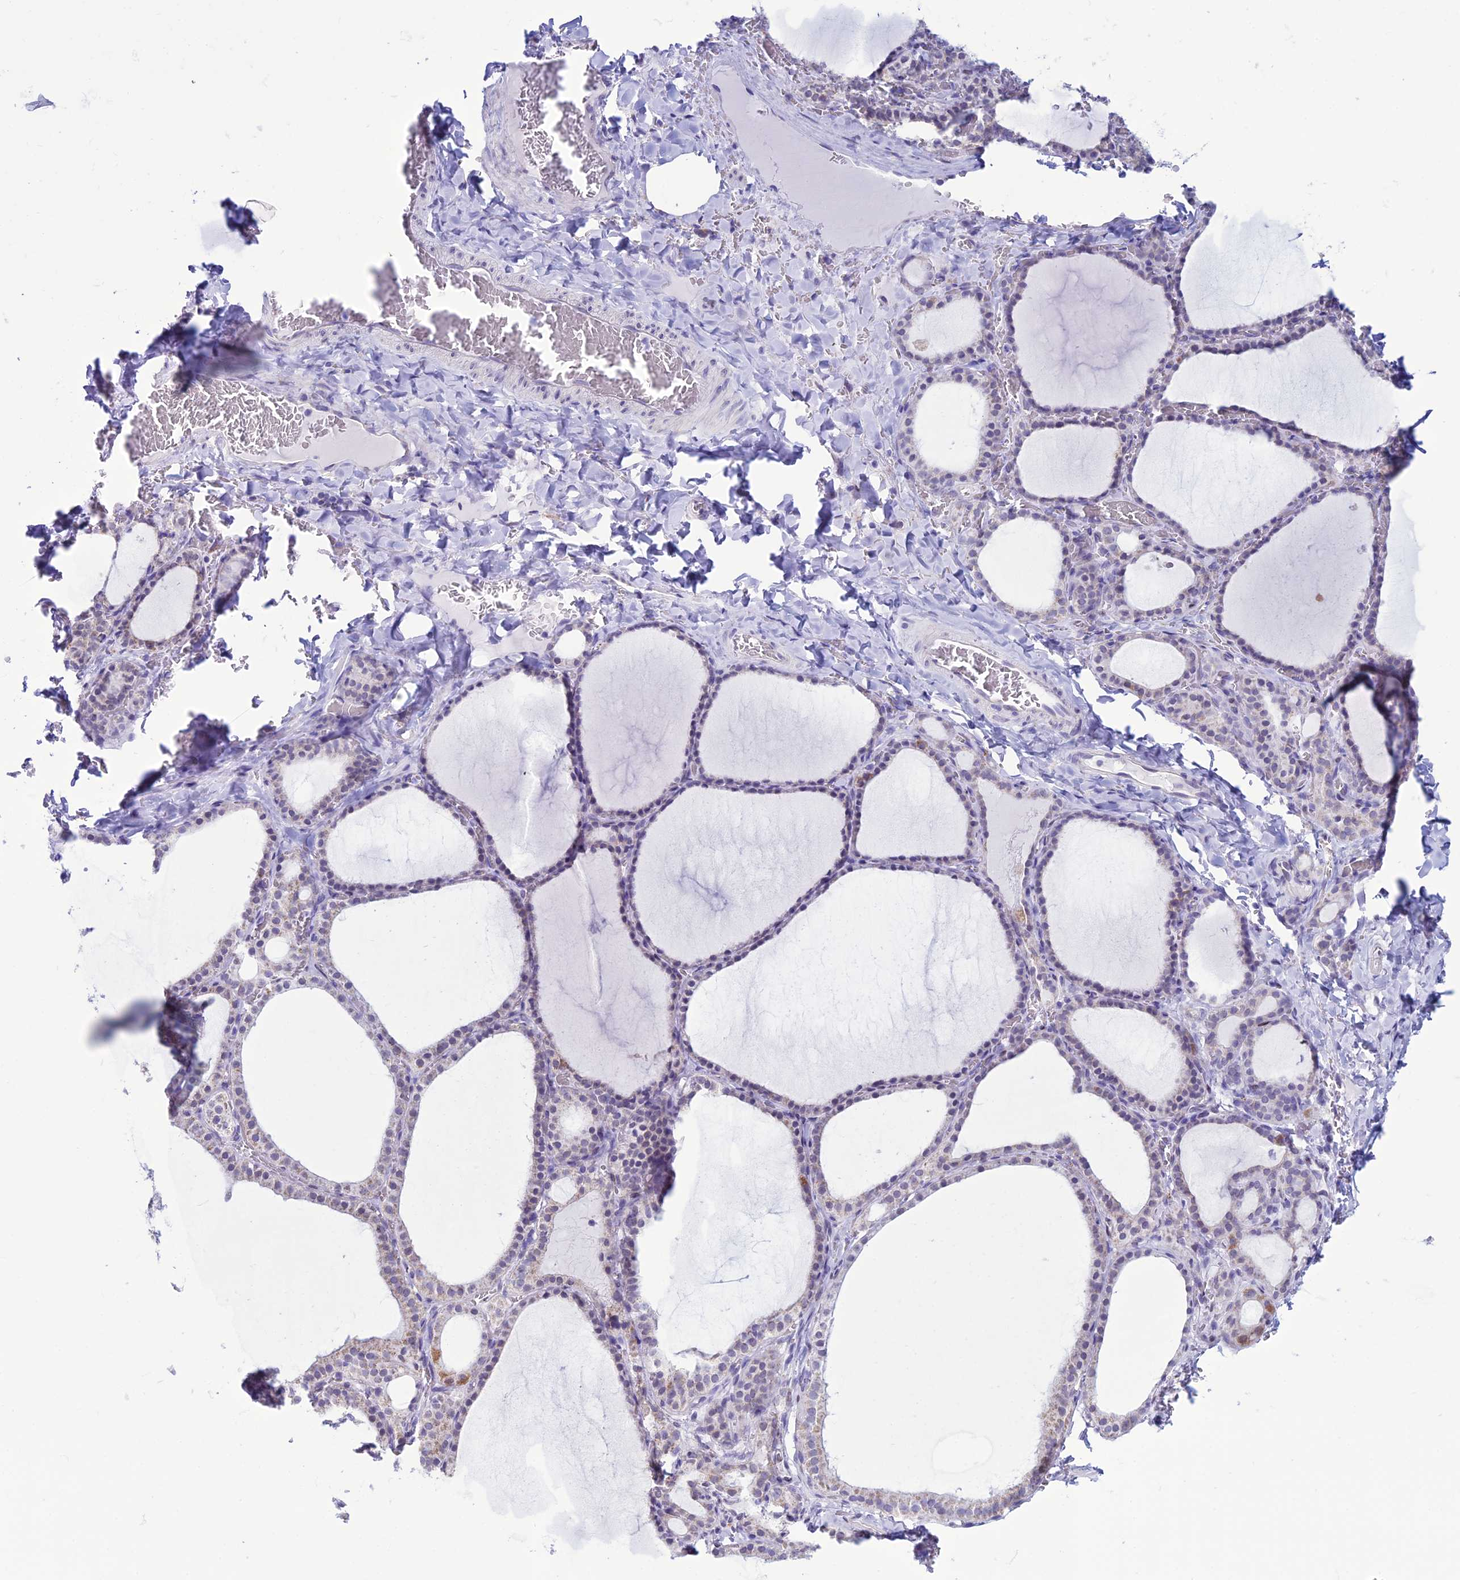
{"staining": {"intensity": "moderate", "quantity": "<25%", "location": "cytoplasmic/membranous"}, "tissue": "thyroid gland", "cell_type": "Glandular cells", "image_type": "normal", "snomed": [{"axis": "morphology", "description": "Normal tissue, NOS"}, {"axis": "topography", "description": "Thyroid gland"}], "caption": "Immunohistochemical staining of normal thyroid gland exhibits <25% levels of moderate cytoplasmic/membranous protein staining in about <25% of glandular cells.", "gene": "CFAP210", "patient": {"sex": "female", "age": 39}}